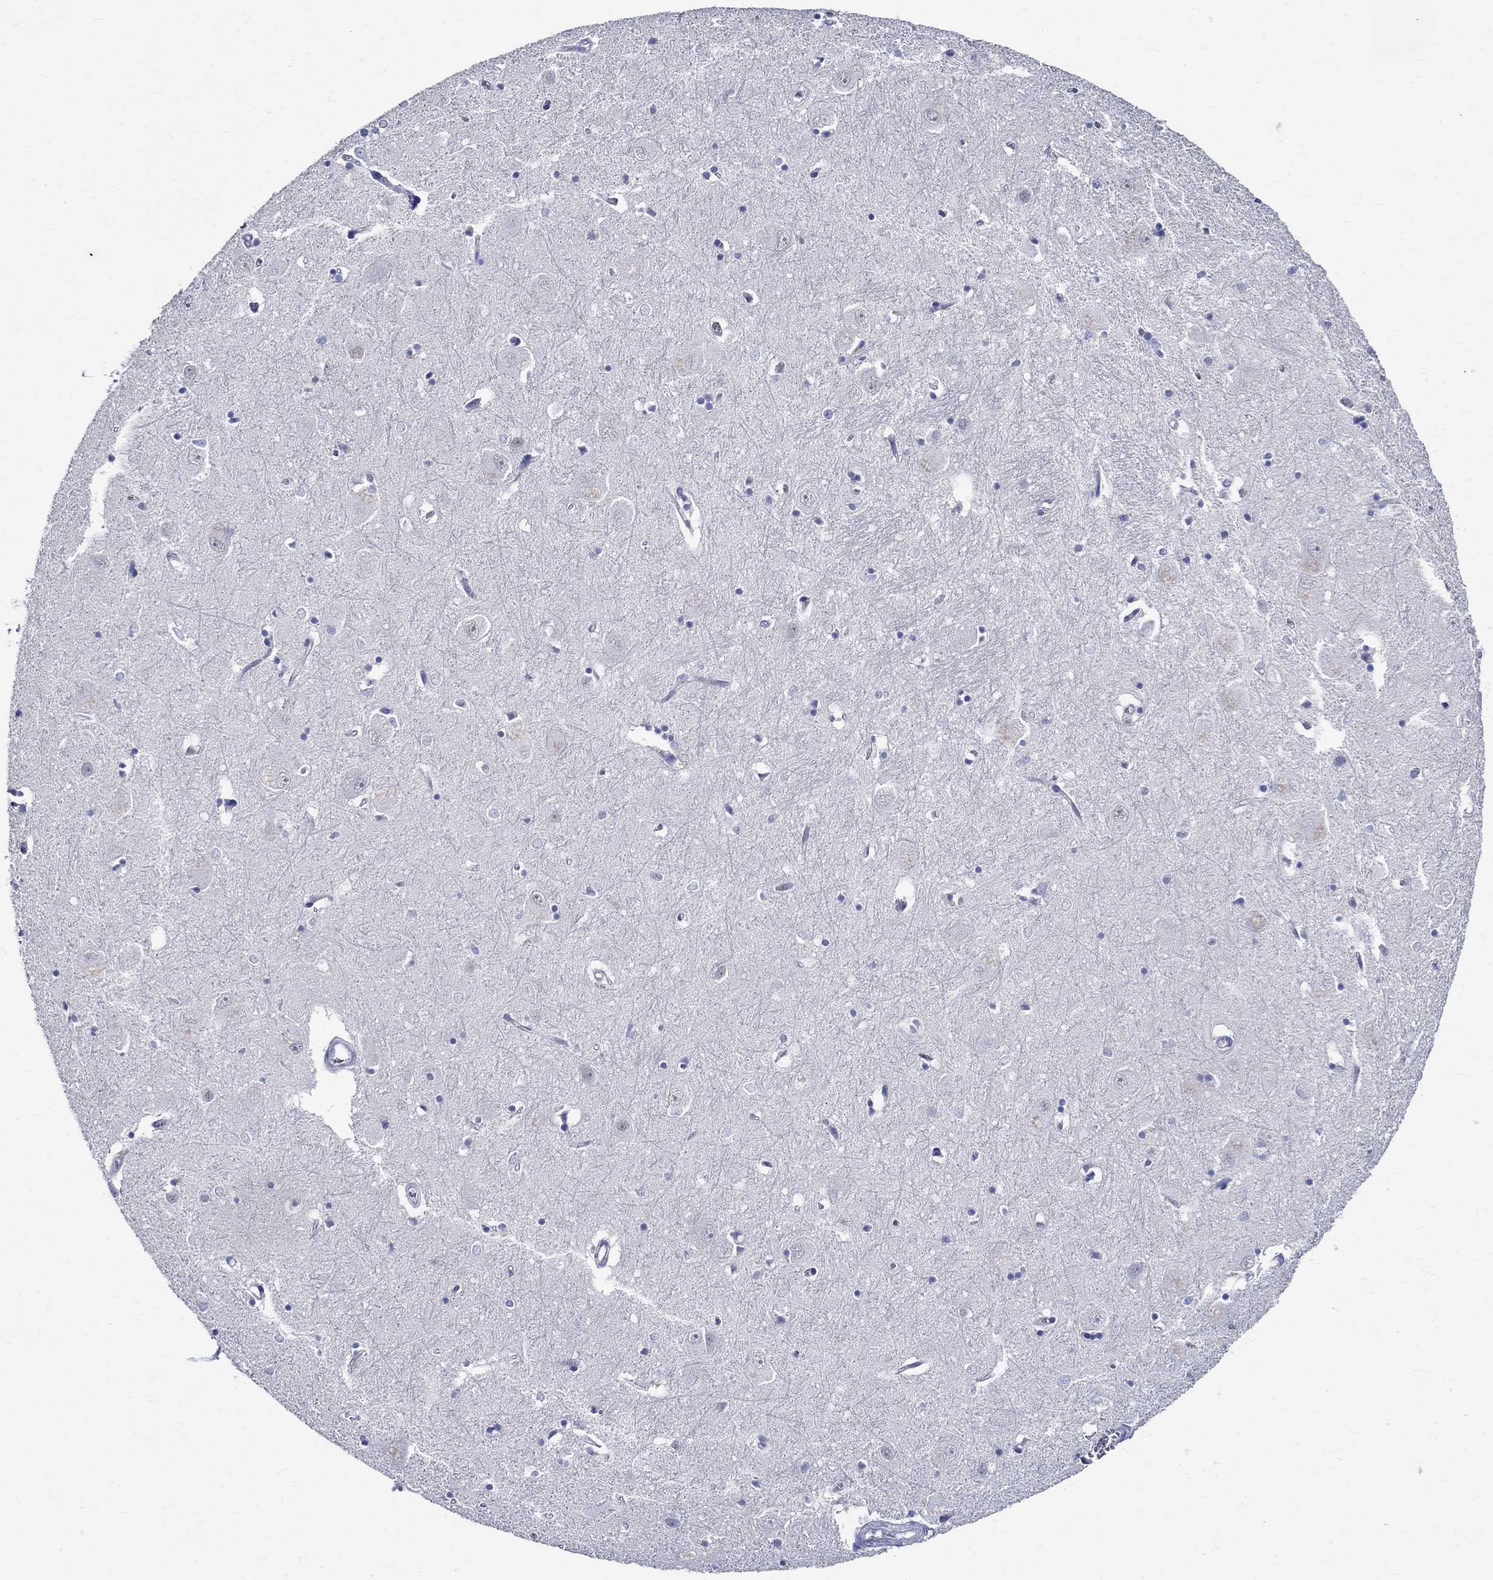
{"staining": {"intensity": "negative", "quantity": "none", "location": "none"}, "tissue": "caudate", "cell_type": "Glial cells", "image_type": "normal", "snomed": [{"axis": "morphology", "description": "Normal tissue, NOS"}, {"axis": "topography", "description": "Lateral ventricle wall"}], "caption": "Immunohistochemical staining of unremarkable caudate demonstrates no significant staining in glial cells.", "gene": "TSPAN16", "patient": {"sex": "male", "age": 54}}